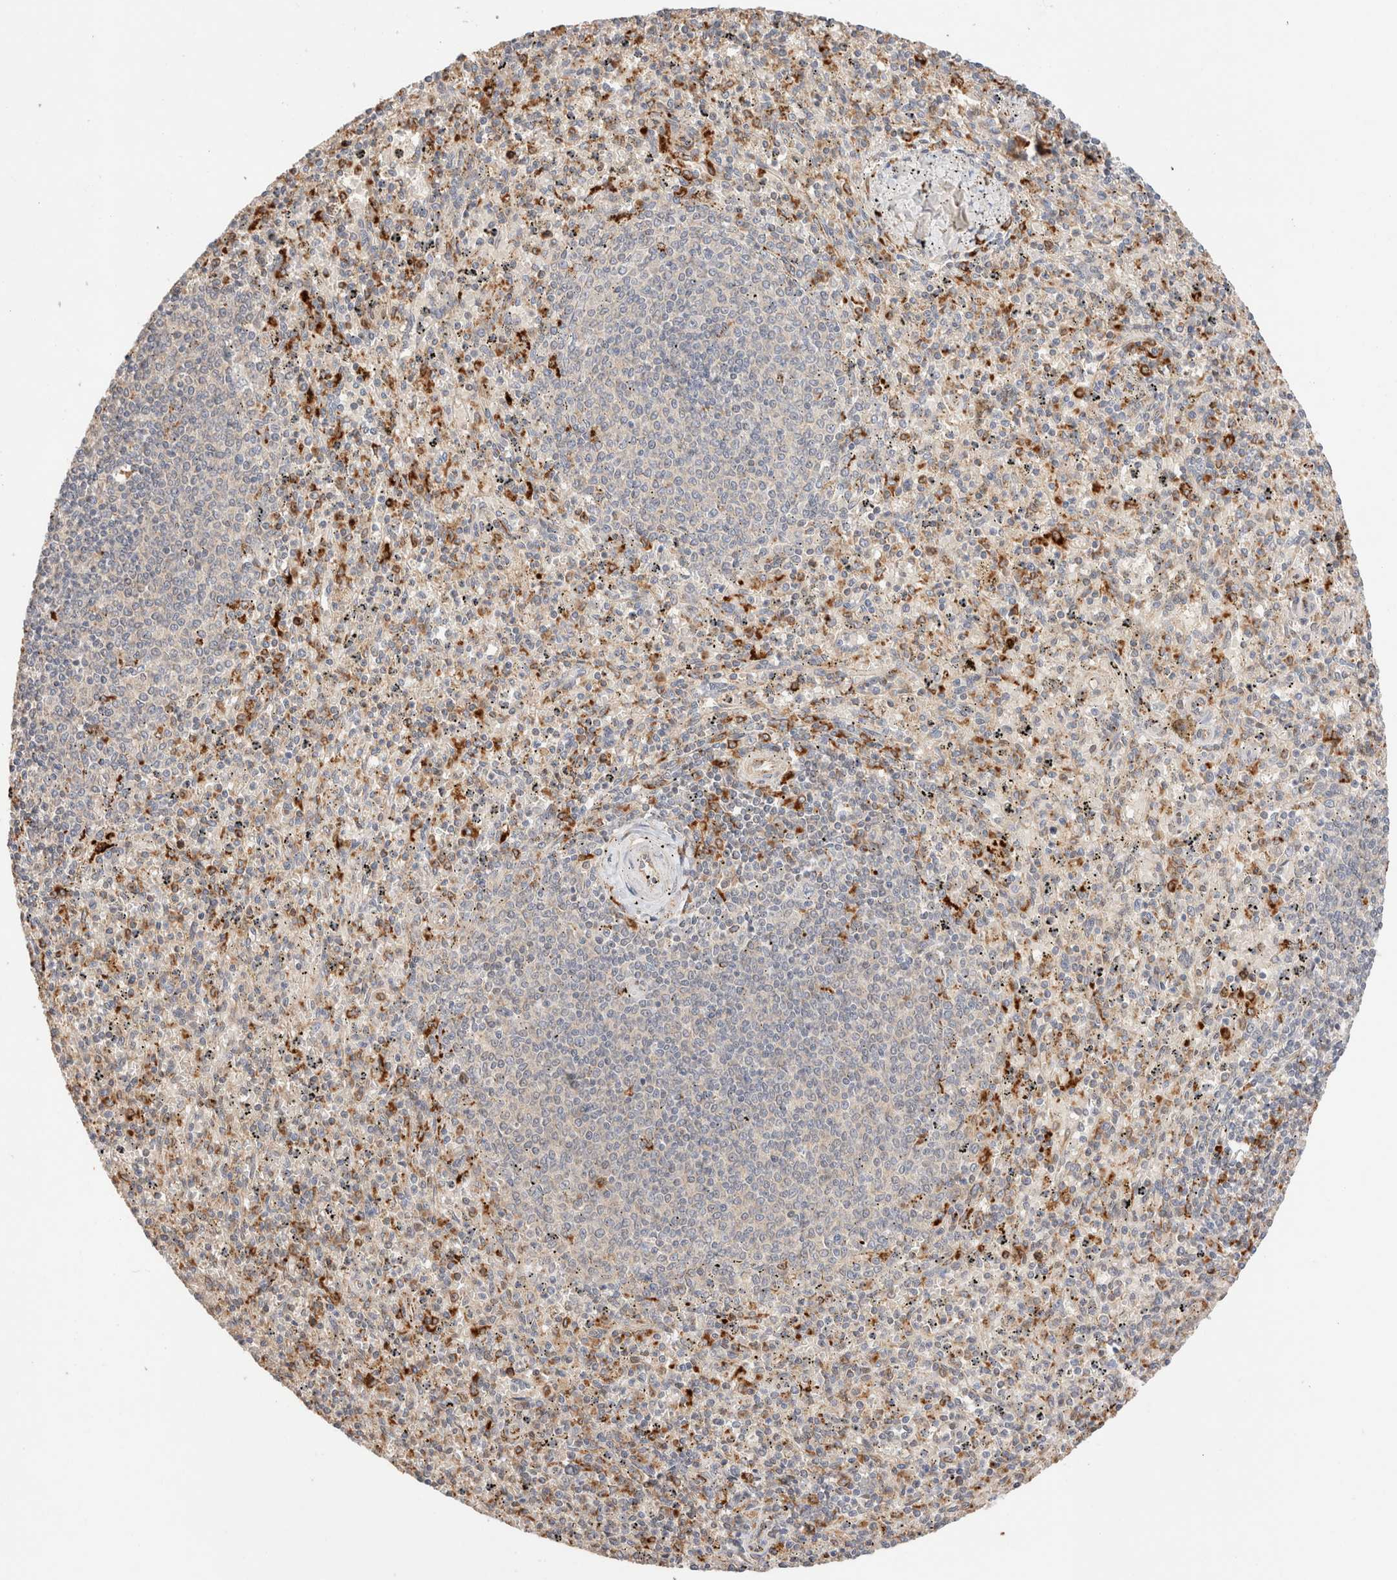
{"staining": {"intensity": "moderate", "quantity": "25%-75%", "location": "cytoplasmic/membranous"}, "tissue": "spleen", "cell_type": "Cells in red pulp", "image_type": "normal", "snomed": [{"axis": "morphology", "description": "Normal tissue, NOS"}, {"axis": "topography", "description": "Spleen"}], "caption": "Moderate cytoplasmic/membranous expression is seen in about 25%-75% of cells in red pulp in normal spleen.", "gene": "RABEPK", "patient": {"sex": "male", "age": 72}}